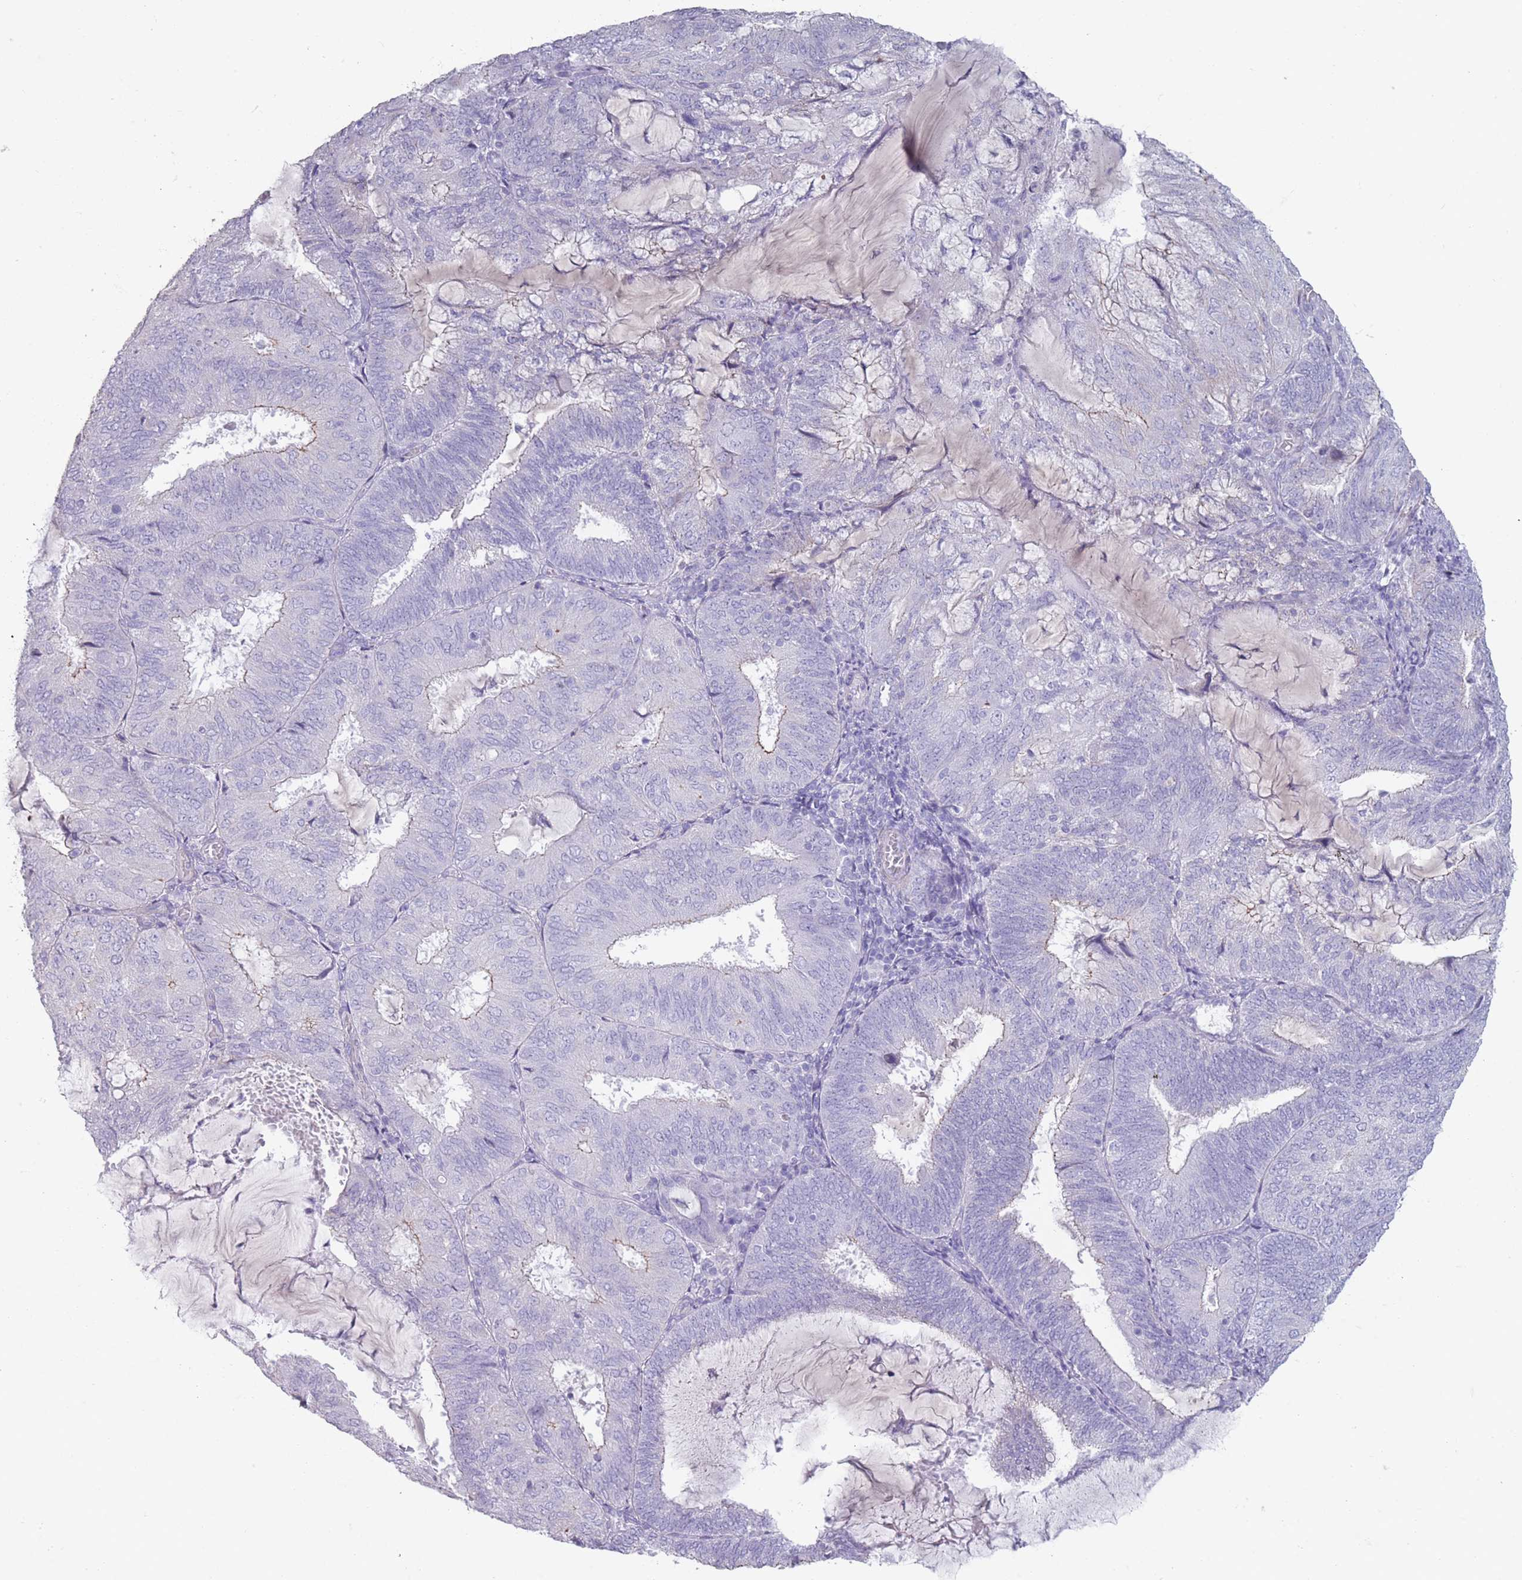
{"staining": {"intensity": "negative", "quantity": "none", "location": "none"}, "tissue": "endometrial cancer", "cell_type": "Tumor cells", "image_type": "cancer", "snomed": [{"axis": "morphology", "description": "Adenocarcinoma, NOS"}, {"axis": "topography", "description": "Endometrium"}], "caption": "Immunohistochemistry (IHC) photomicrograph of endometrial cancer stained for a protein (brown), which reveals no staining in tumor cells.", "gene": "RHBG", "patient": {"sex": "female", "age": 81}}